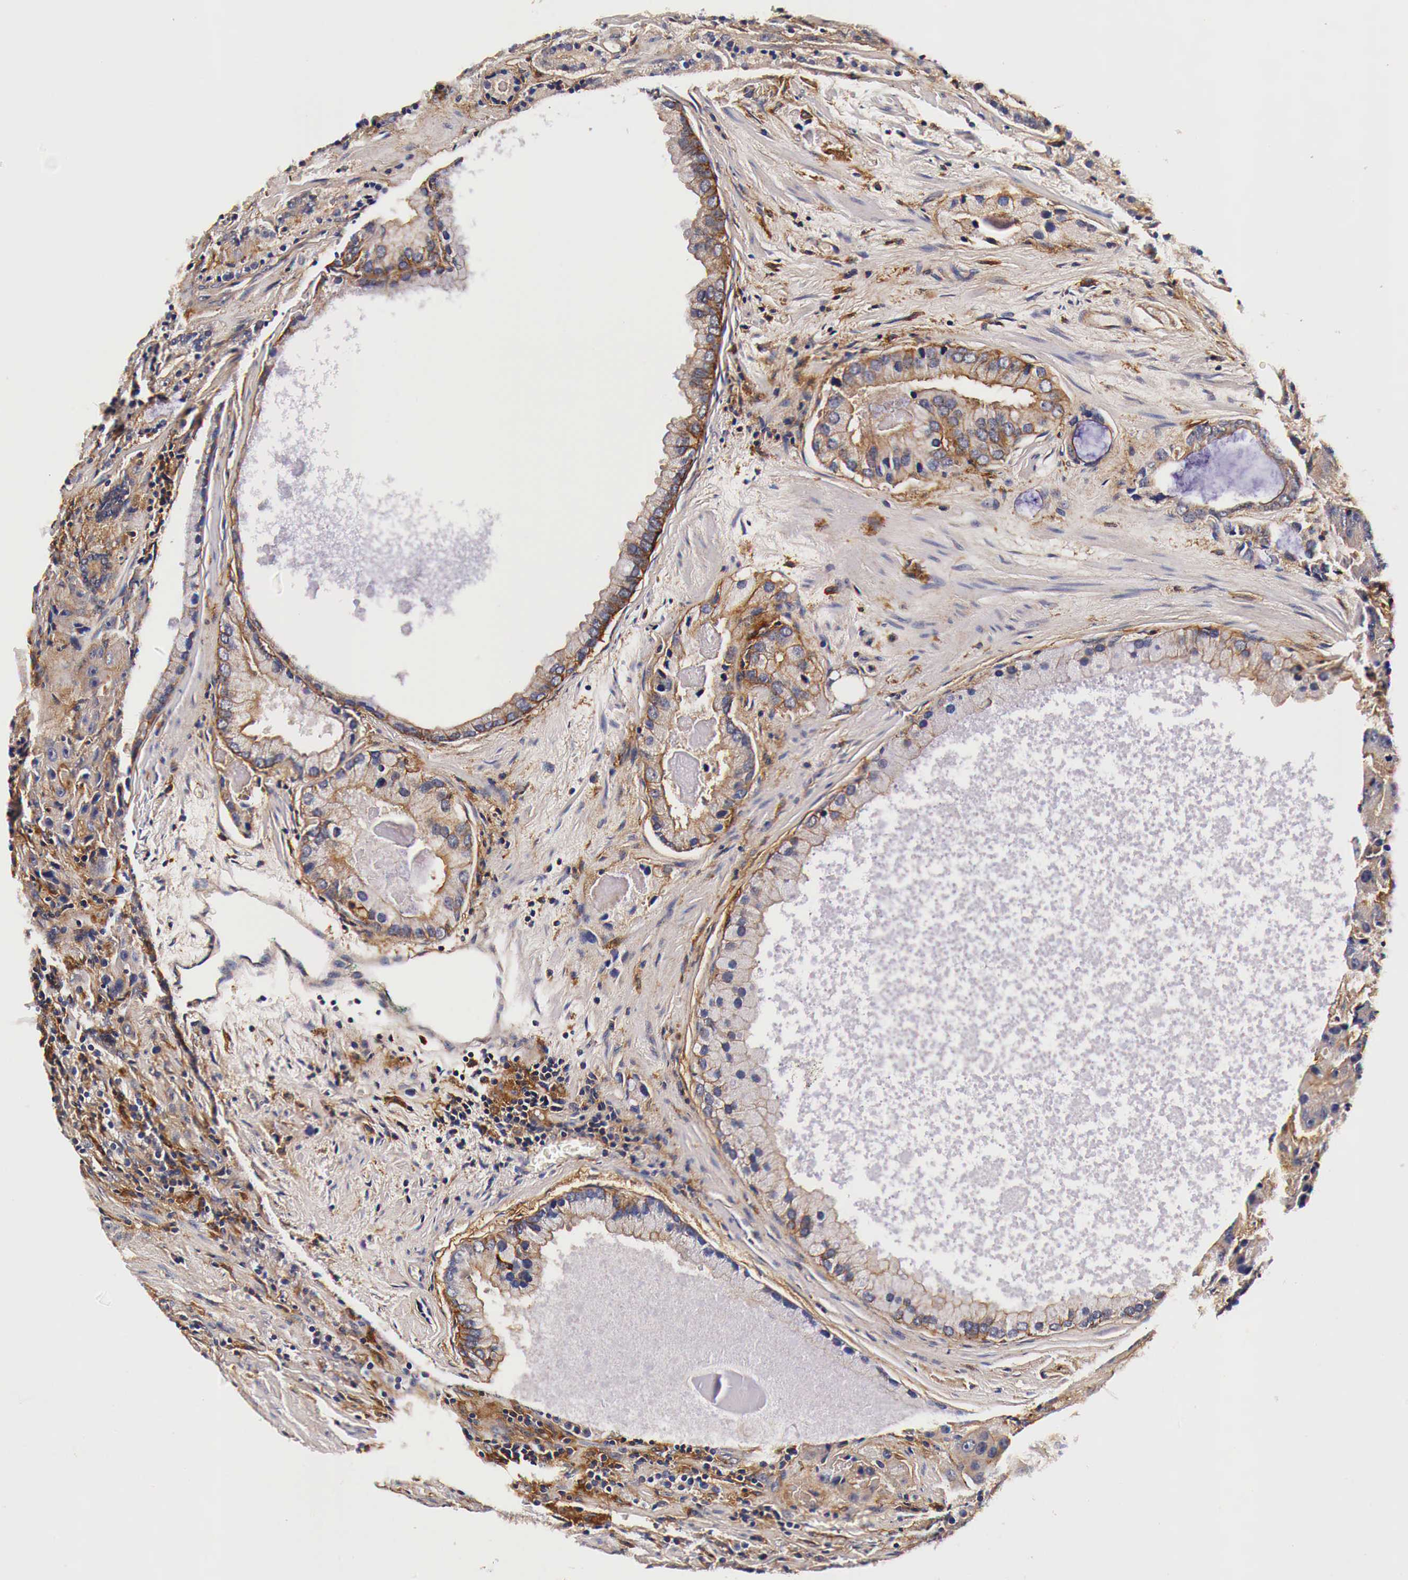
{"staining": {"intensity": "moderate", "quantity": ">75%", "location": "cytoplasmic/membranous"}, "tissue": "prostate cancer", "cell_type": "Tumor cells", "image_type": "cancer", "snomed": [{"axis": "morphology", "description": "Adenocarcinoma, Medium grade"}, {"axis": "topography", "description": "Prostate"}], "caption": "A micrograph showing moderate cytoplasmic/membranous positivity in about >75% of tumor cells in prostate cancer, as visualized by brown immunohistochemical staining.", "gene": "RP2", "patient": {"sex": "male", "age": 70}}